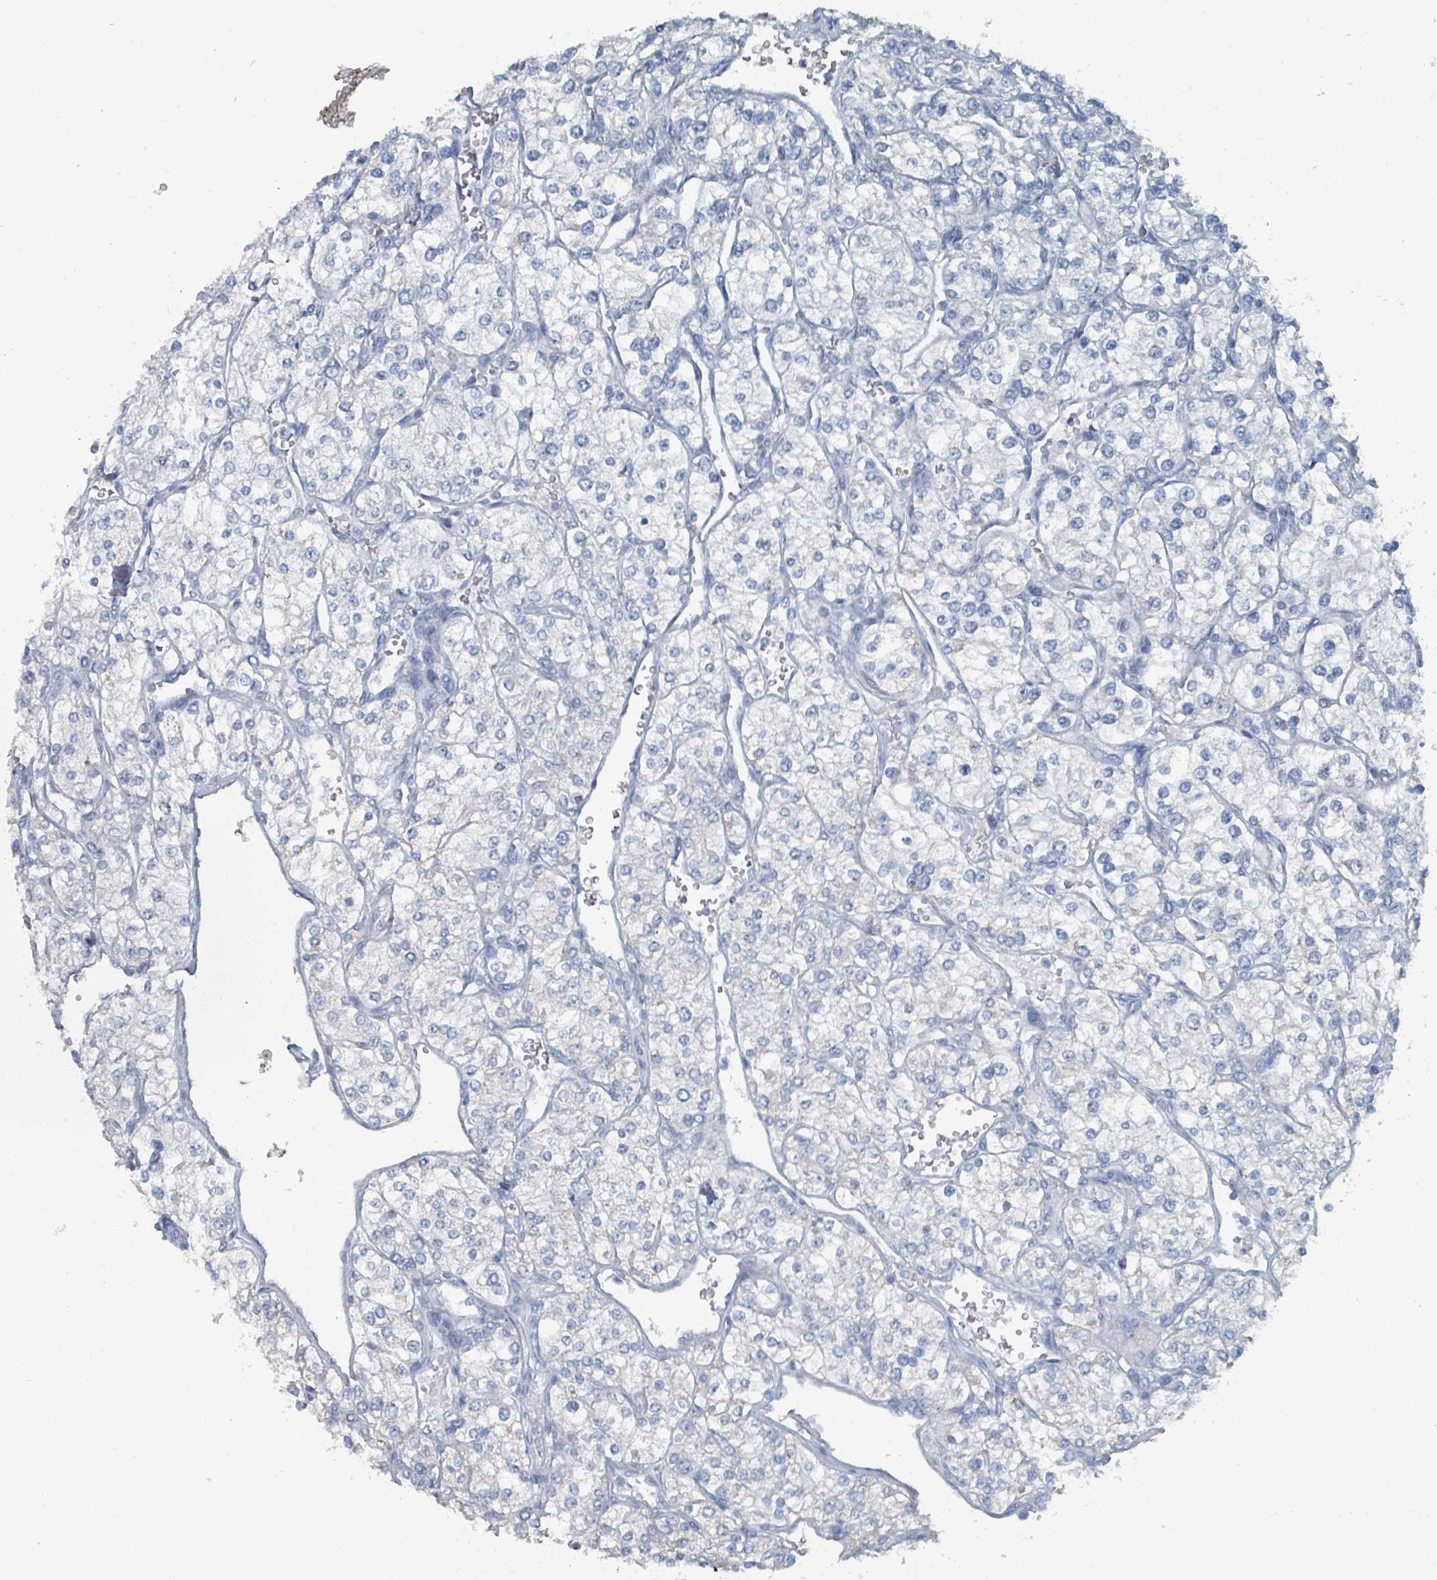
{"staining": {"intensity": "negative", "quantity": "none", "location": "none"}, "tissue": "renal cancer", "cell_type": "Tumor cells", "image_type": "cancer", "snomed": [{"axis": "morphology", "description": "Adenocarcinoma, NOS"}, {"axis": "topography", "description": "Kidney"}], "caption": "The immunohistochemistry (IHC) photomicrograph has no significant positivity in tumor cells of renal cancer (adenocarcinoma) tissue.", "gene": "GAMT", "patient": {"sex": "male", "age": 80}}